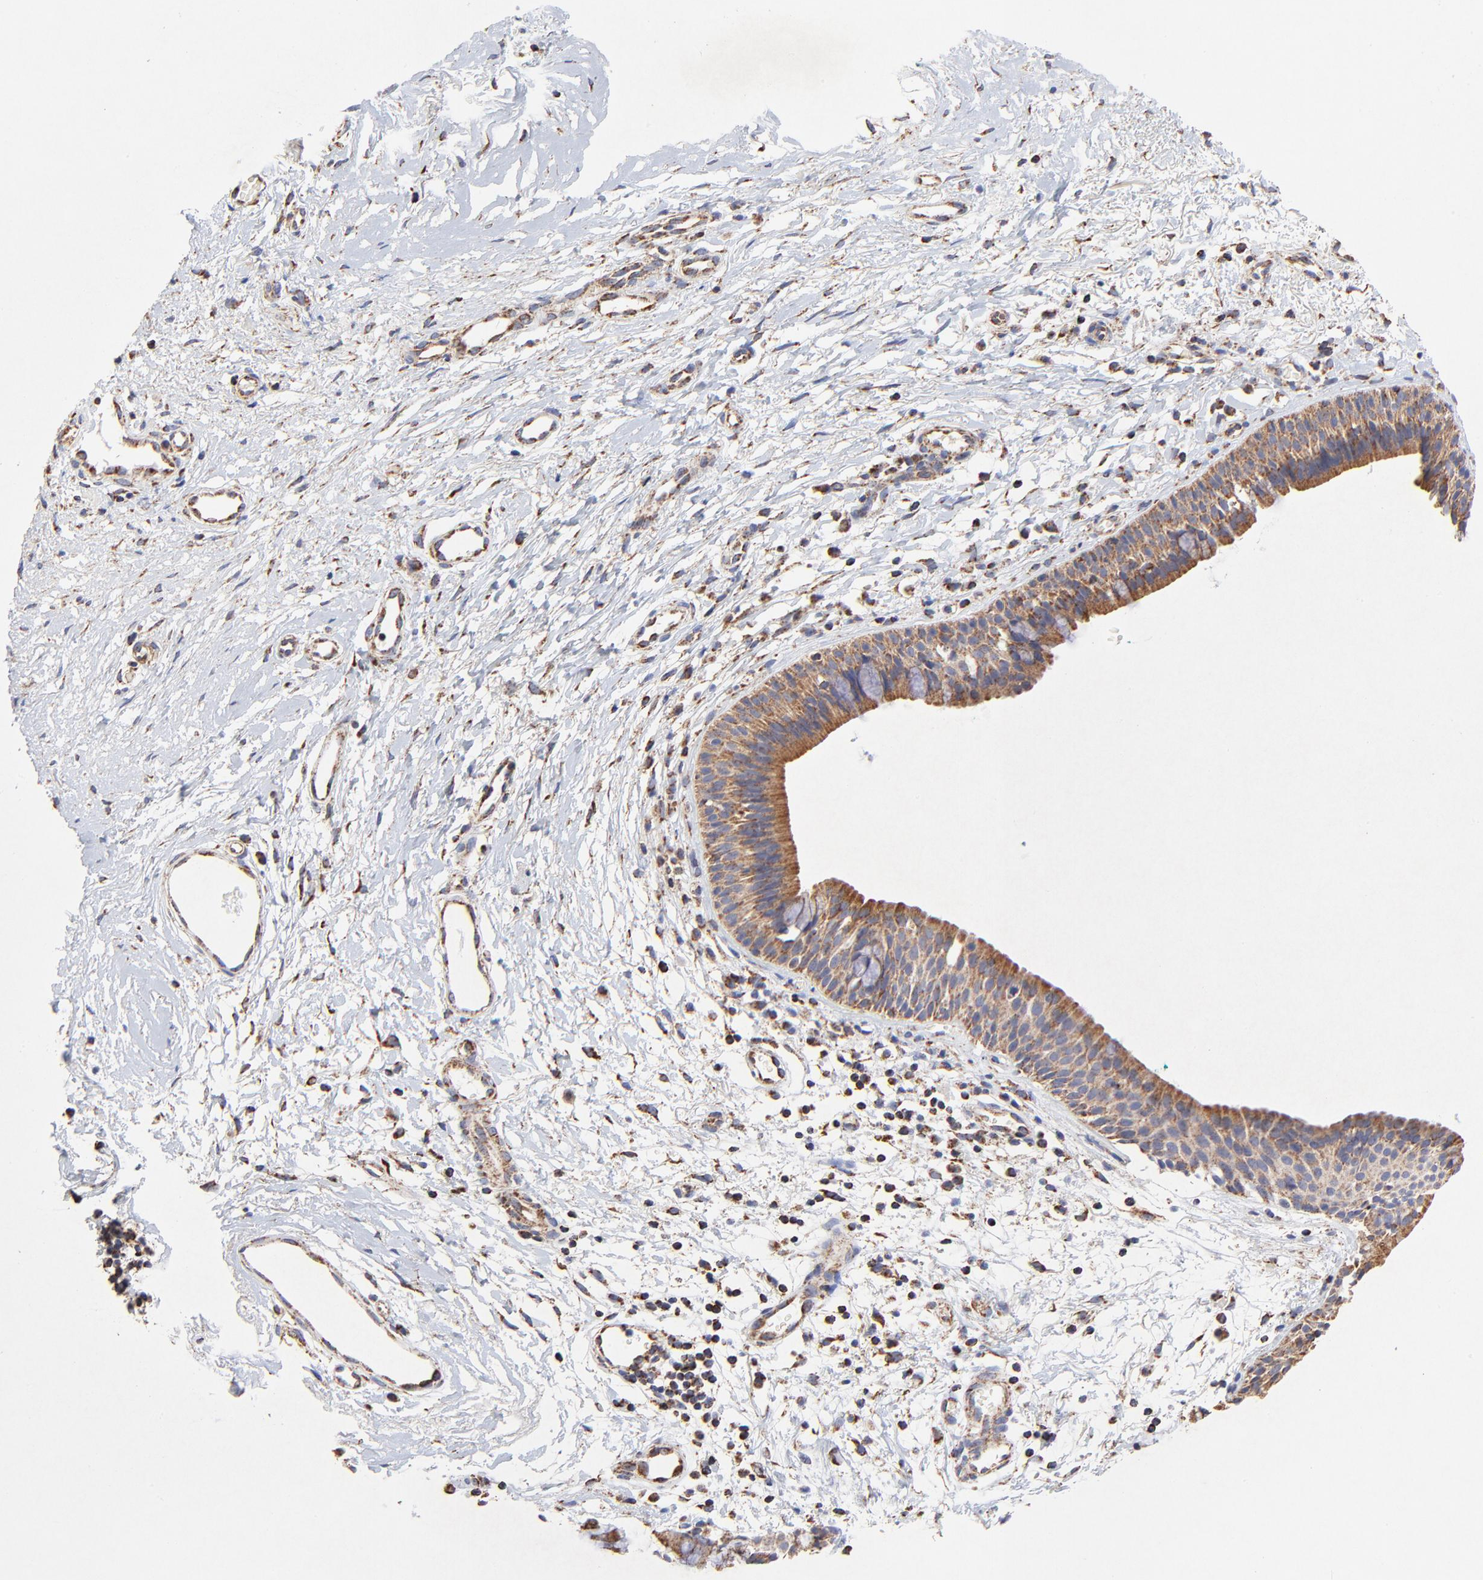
{"staining": {"intensity": "moderate", "quantity": ">75%", "location": "cytoplasmic/membranous"}, "tissue": "nasopharynx", "cell_type": "Respiratory epithelial cells", "image_type": "normal", "snomed": [{"axis": "morphology", "description": "Normal tissue, NOS"}, {"axis": "morphology", "description": "Basal cell carcinoma"}, {"axis": "topography", "description": "Cartilage tissue"}, {"axis": "topography", "description": "Nasopharynx"}, {"axis": "topography", "description": "Oral tissue"}], "caption": "Normal nasopharynx was stained to show a protein in brown. There is medium levels of moderate cytoplasmic/membranous expression in approximately >75% of respiratory epithelial cells. (brown staining indicates protein expression, while blue staining denotes nuclei).", "gene": "SSBP1", "patient": {"sex": "female", "age": 77}}